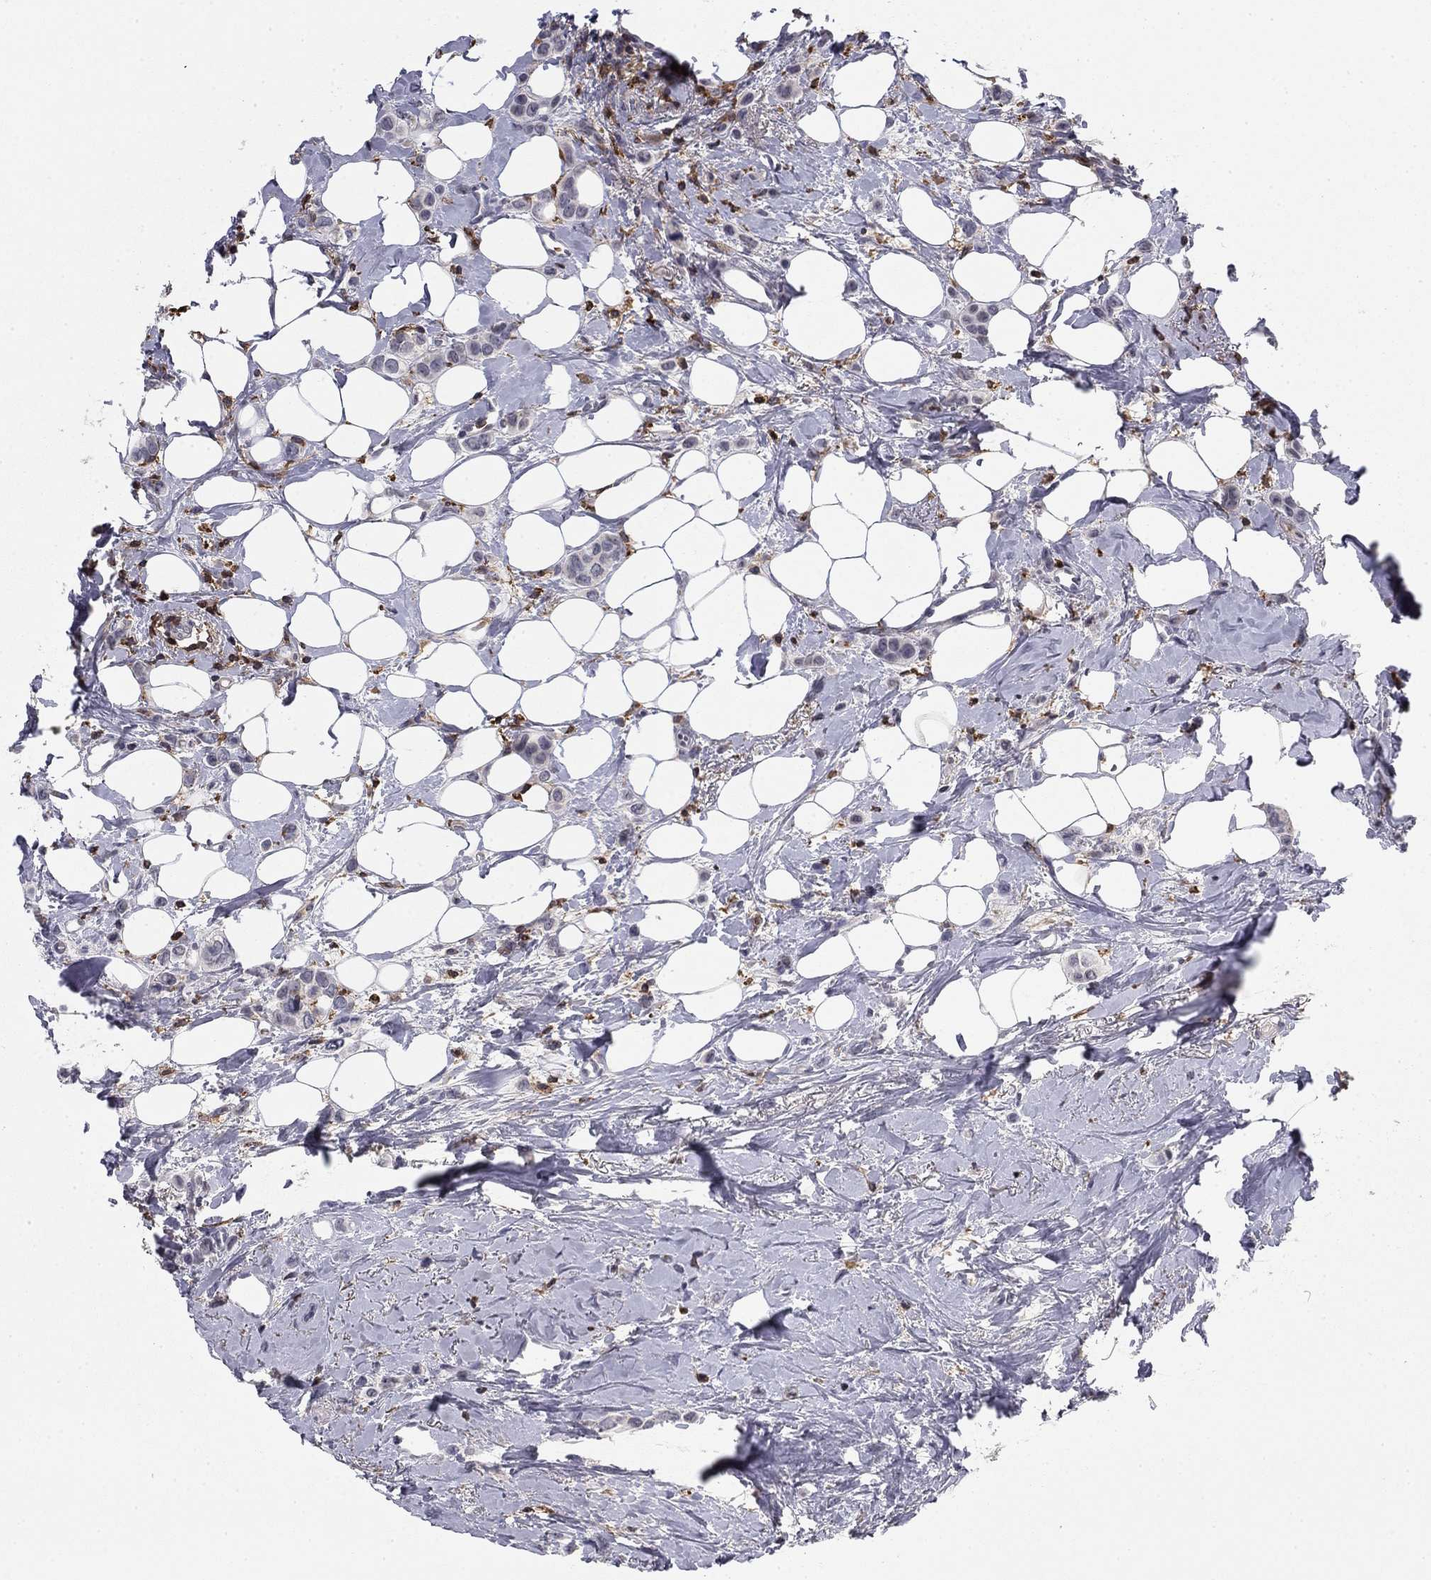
{"staining": {"intensity": "negative", "quantity": "none", "location": "none"}, "tissue": "breast cancer", "cell_type": "Tumor cells", "image_type": "cancer", "snomed": [{"axis": "morphology", "description": "Lobular carcinoma"}, {"axis": "topography", "description": "Breast"}], "caption": "IHC image of human breast cancer (lobular carcinoma) stained for a protein (brown), which shows no staining in tumor cells. (DAB (3,3'-diaminobenzidine) IHC with hematoxylin counter stain).", "gene": "PLCB2", "patient": {"sex": "female", "age": 66}}